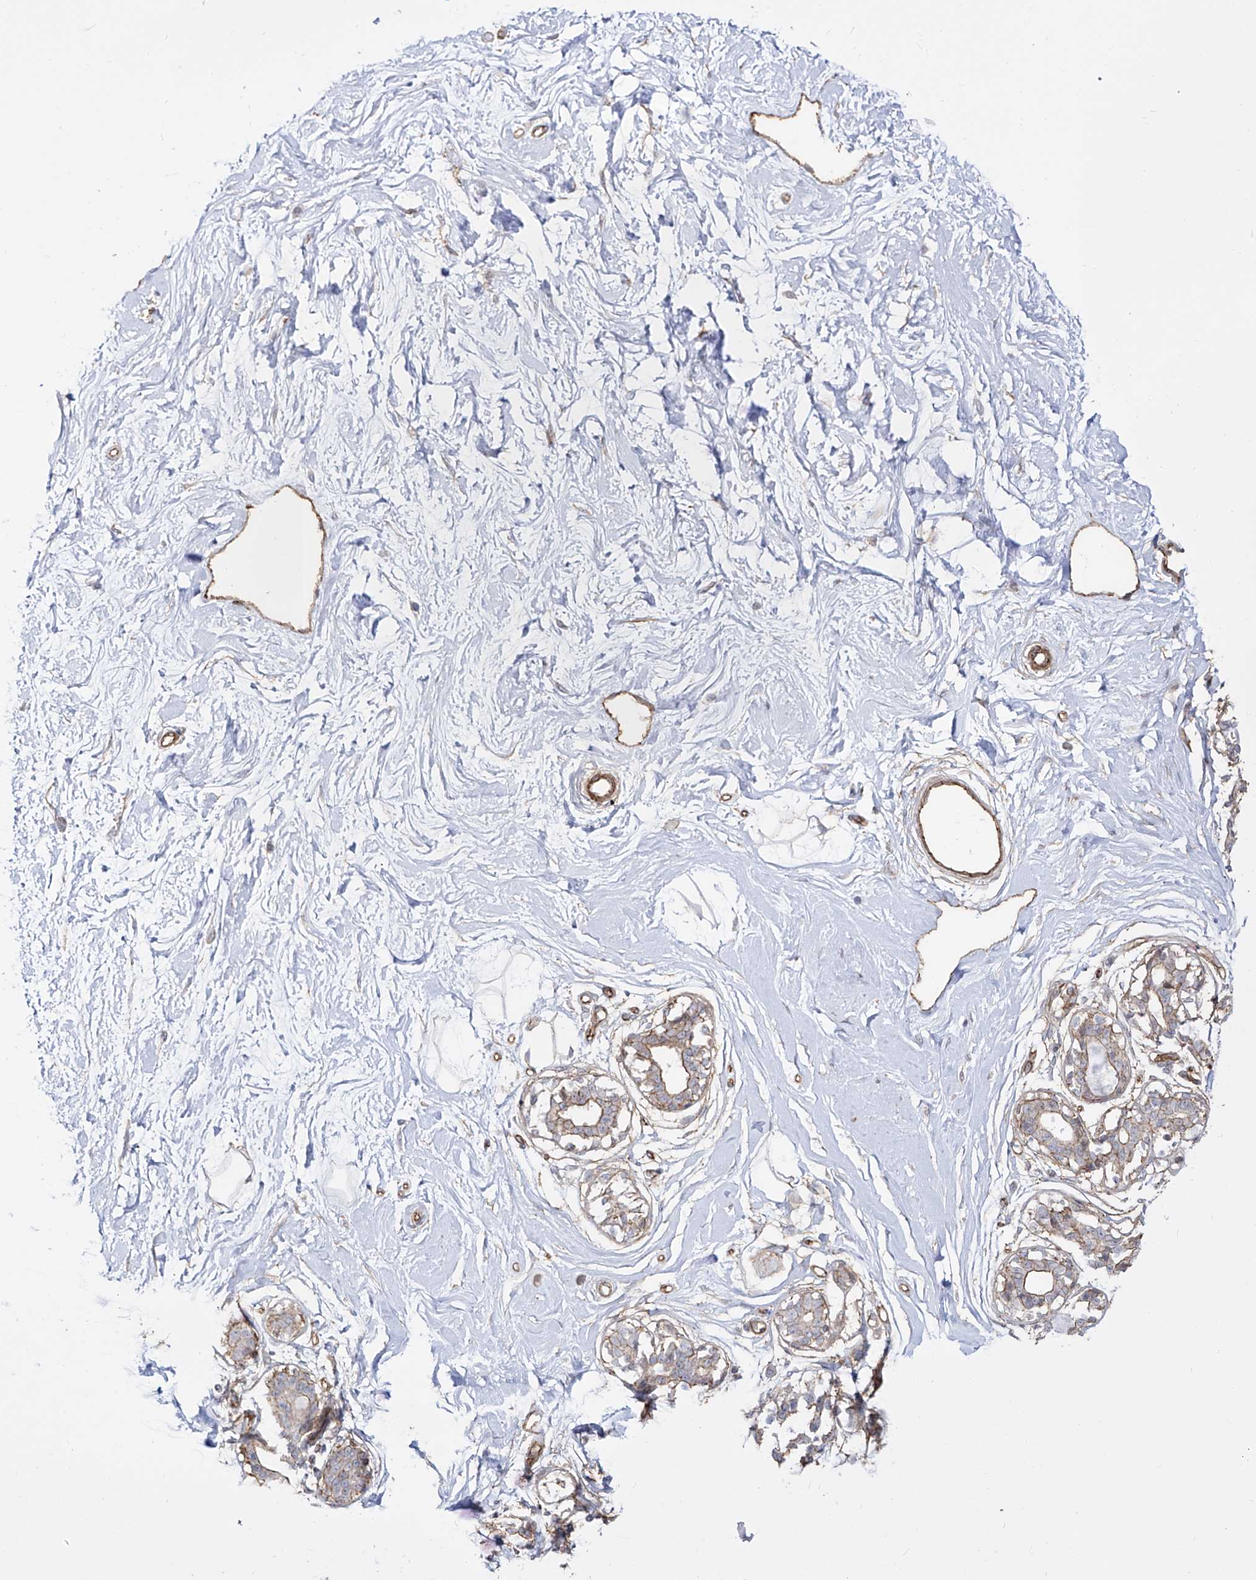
{"staining": {"intensity": "negative", "quantity": "none", "location": "none"}, "tissue": "breast", "cell_type": "Adipocytes", "image_type": "normal", "snomed": [{"axis": "morphology", "description": "Normal tissue, NOS"}, {"axis": "topography", "description": "Breast"}], "caption": "High magnification brightfield microscopy of normal breast stained with DAB (brown) and counterstained with hematoxylin (blue): adipocytes show no significant expression.", "gene": "ZNF180", "patient": {"sex": "female", "age": 45}}